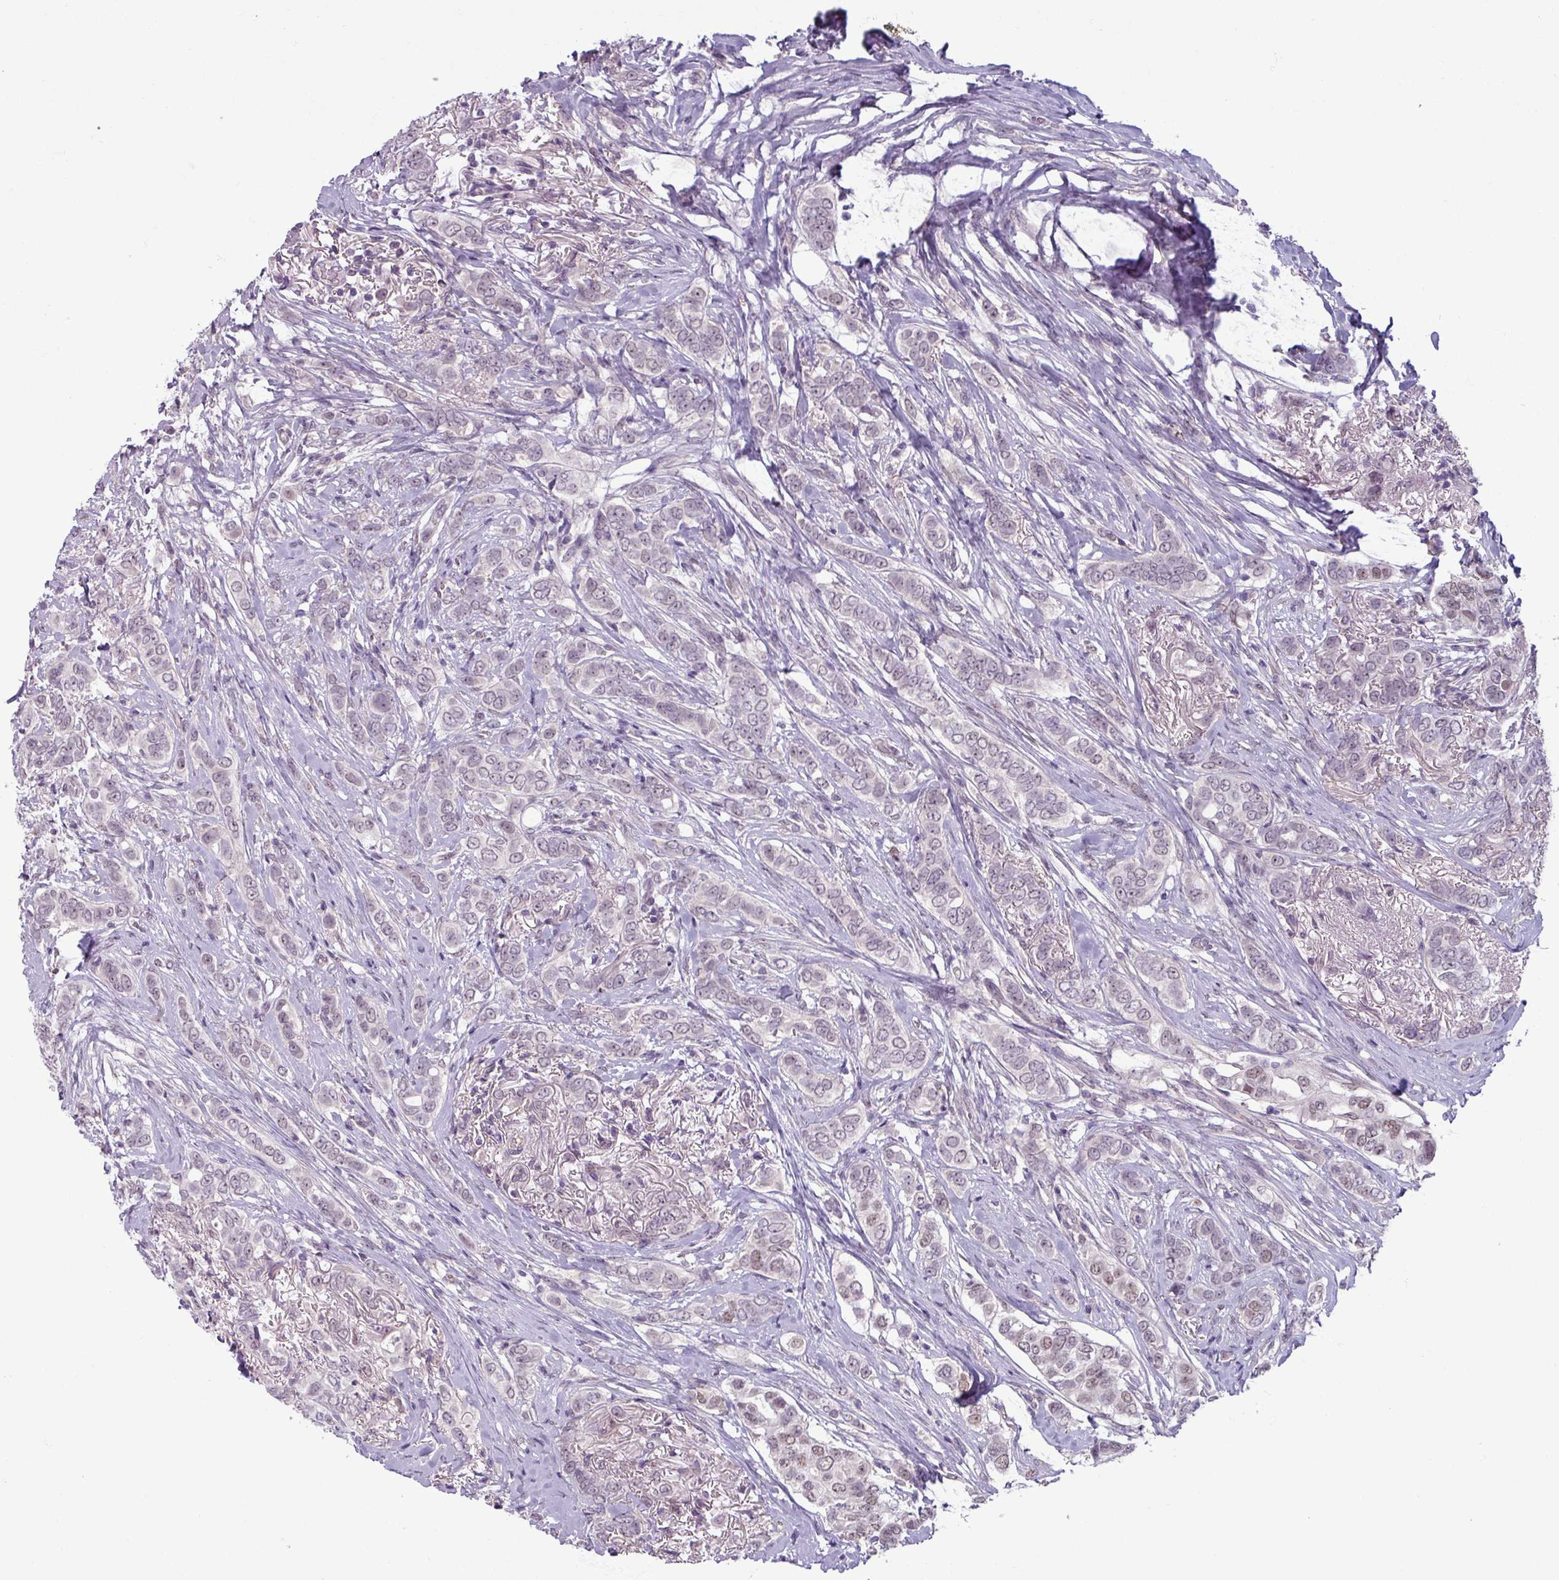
{"staining": {"intensity": "moderate", "quantity": "25%-75%", "location": "nuclear"}, "tissue": "breast cancer", "cell_type": "Tumor cells", "image_type": "cancer", "snomed": [{"axis": "morphology", "description": "Lobular carcinoma"}, {"axis": "topography", "description": "Breast"}], "caption": "Immunohistochemical staining of human lobular carcinoma (breast) demonstrates moderate nuclear protein staining in about 25%-75% of tumor cells.", "gene": "UVSSA", "patient": {"sex": "female", "age": 51}}